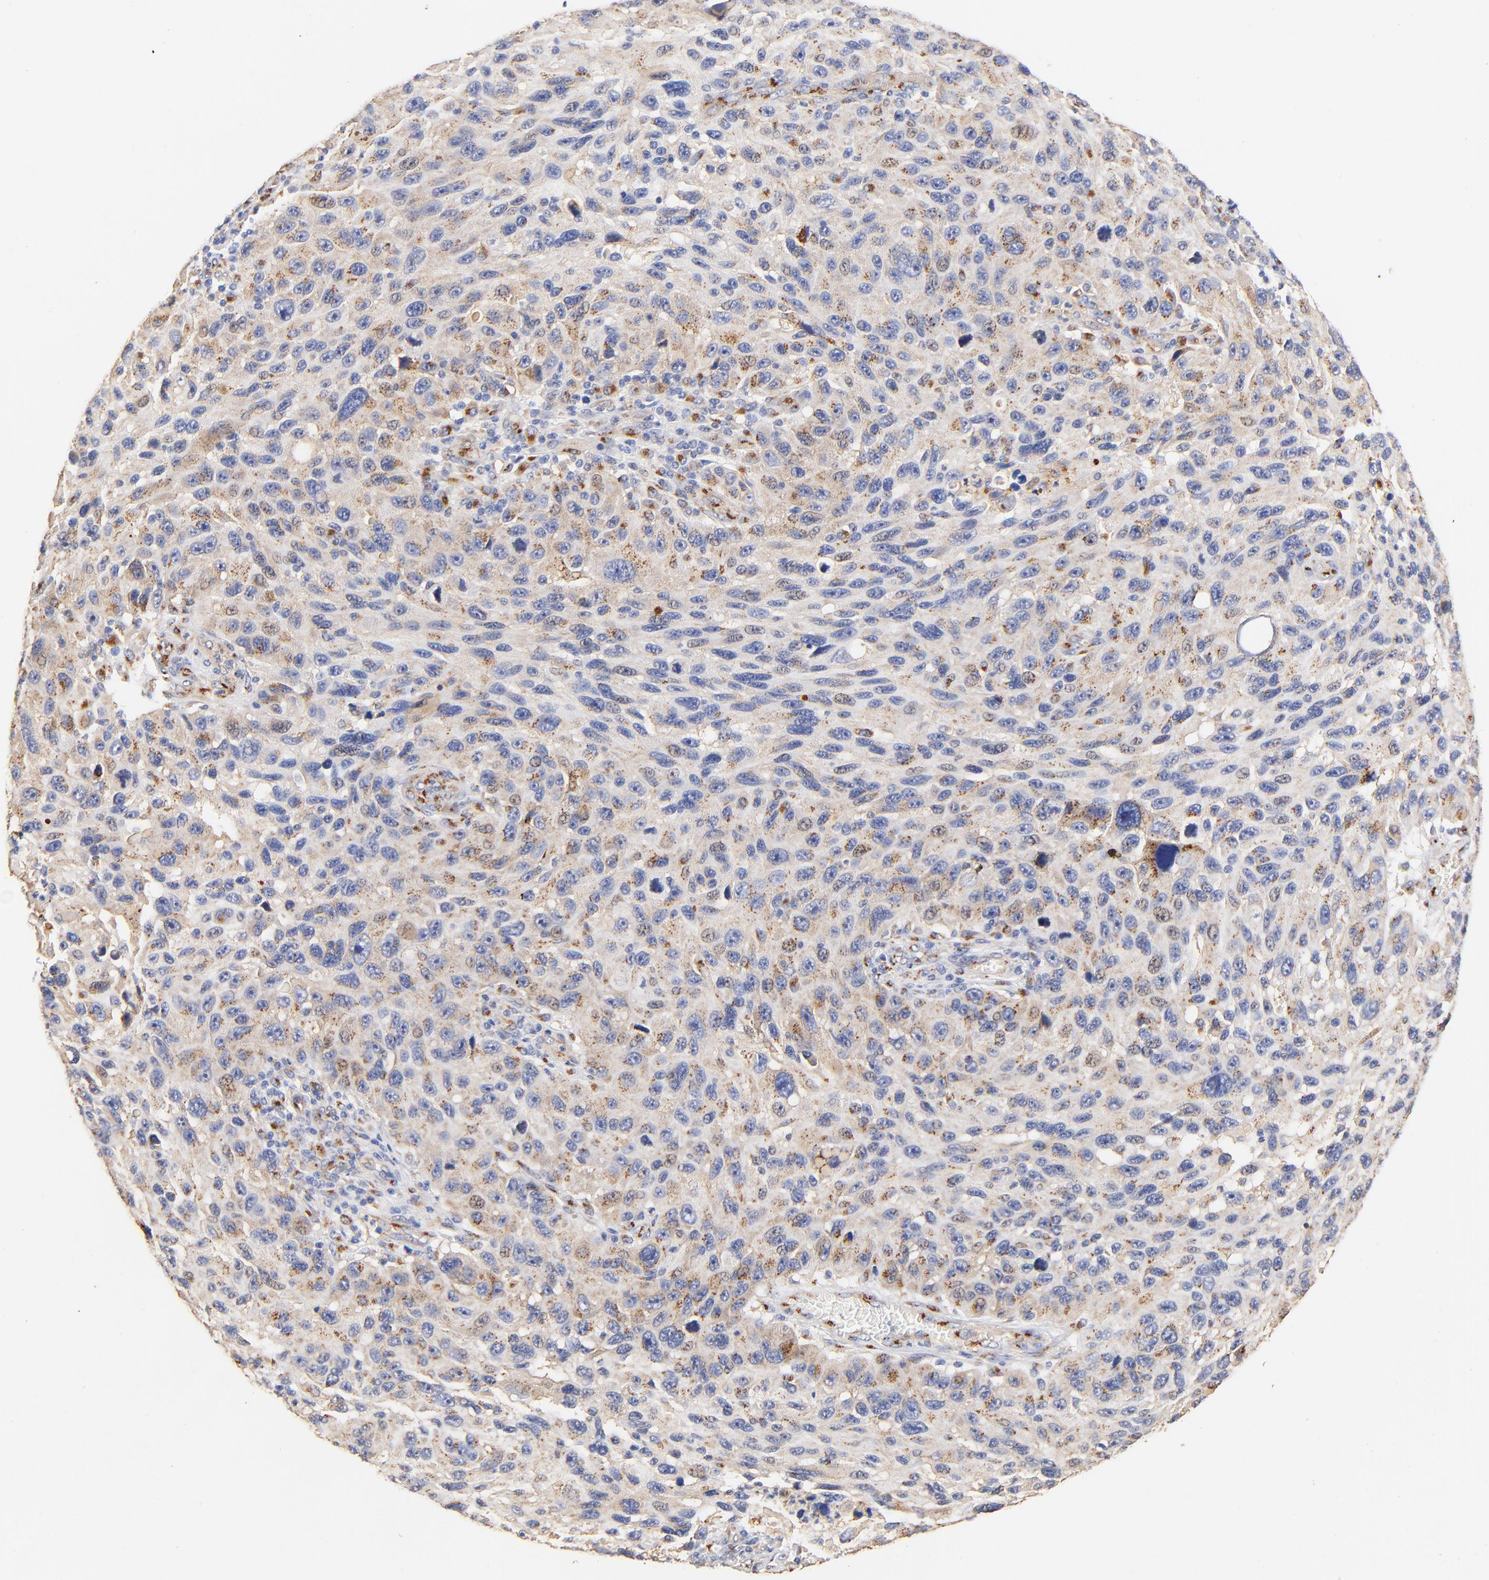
{"staining": {"intensity": "moderate", "quantity": "<25%", "location": "cytoplasmic/membranous"}, "tissue": "melanoma", "cell_type": "Tumor cells", "image_type": "cancer", "snomed": [{"axis": "morphology", "description": "Malignant melanoma, NOS"}, {"axis": "topography", "description": "Skin"}], "caption": "Immunohistochemistry histopathology image of human melanoma stained for a protein (brown), which demonstrates low levels of moderate cytoplasmic/membranous expression in approximately <25% of tumor cells.", "gene": "FMNL3", "patient": {"sex": "male", "age": 53}}